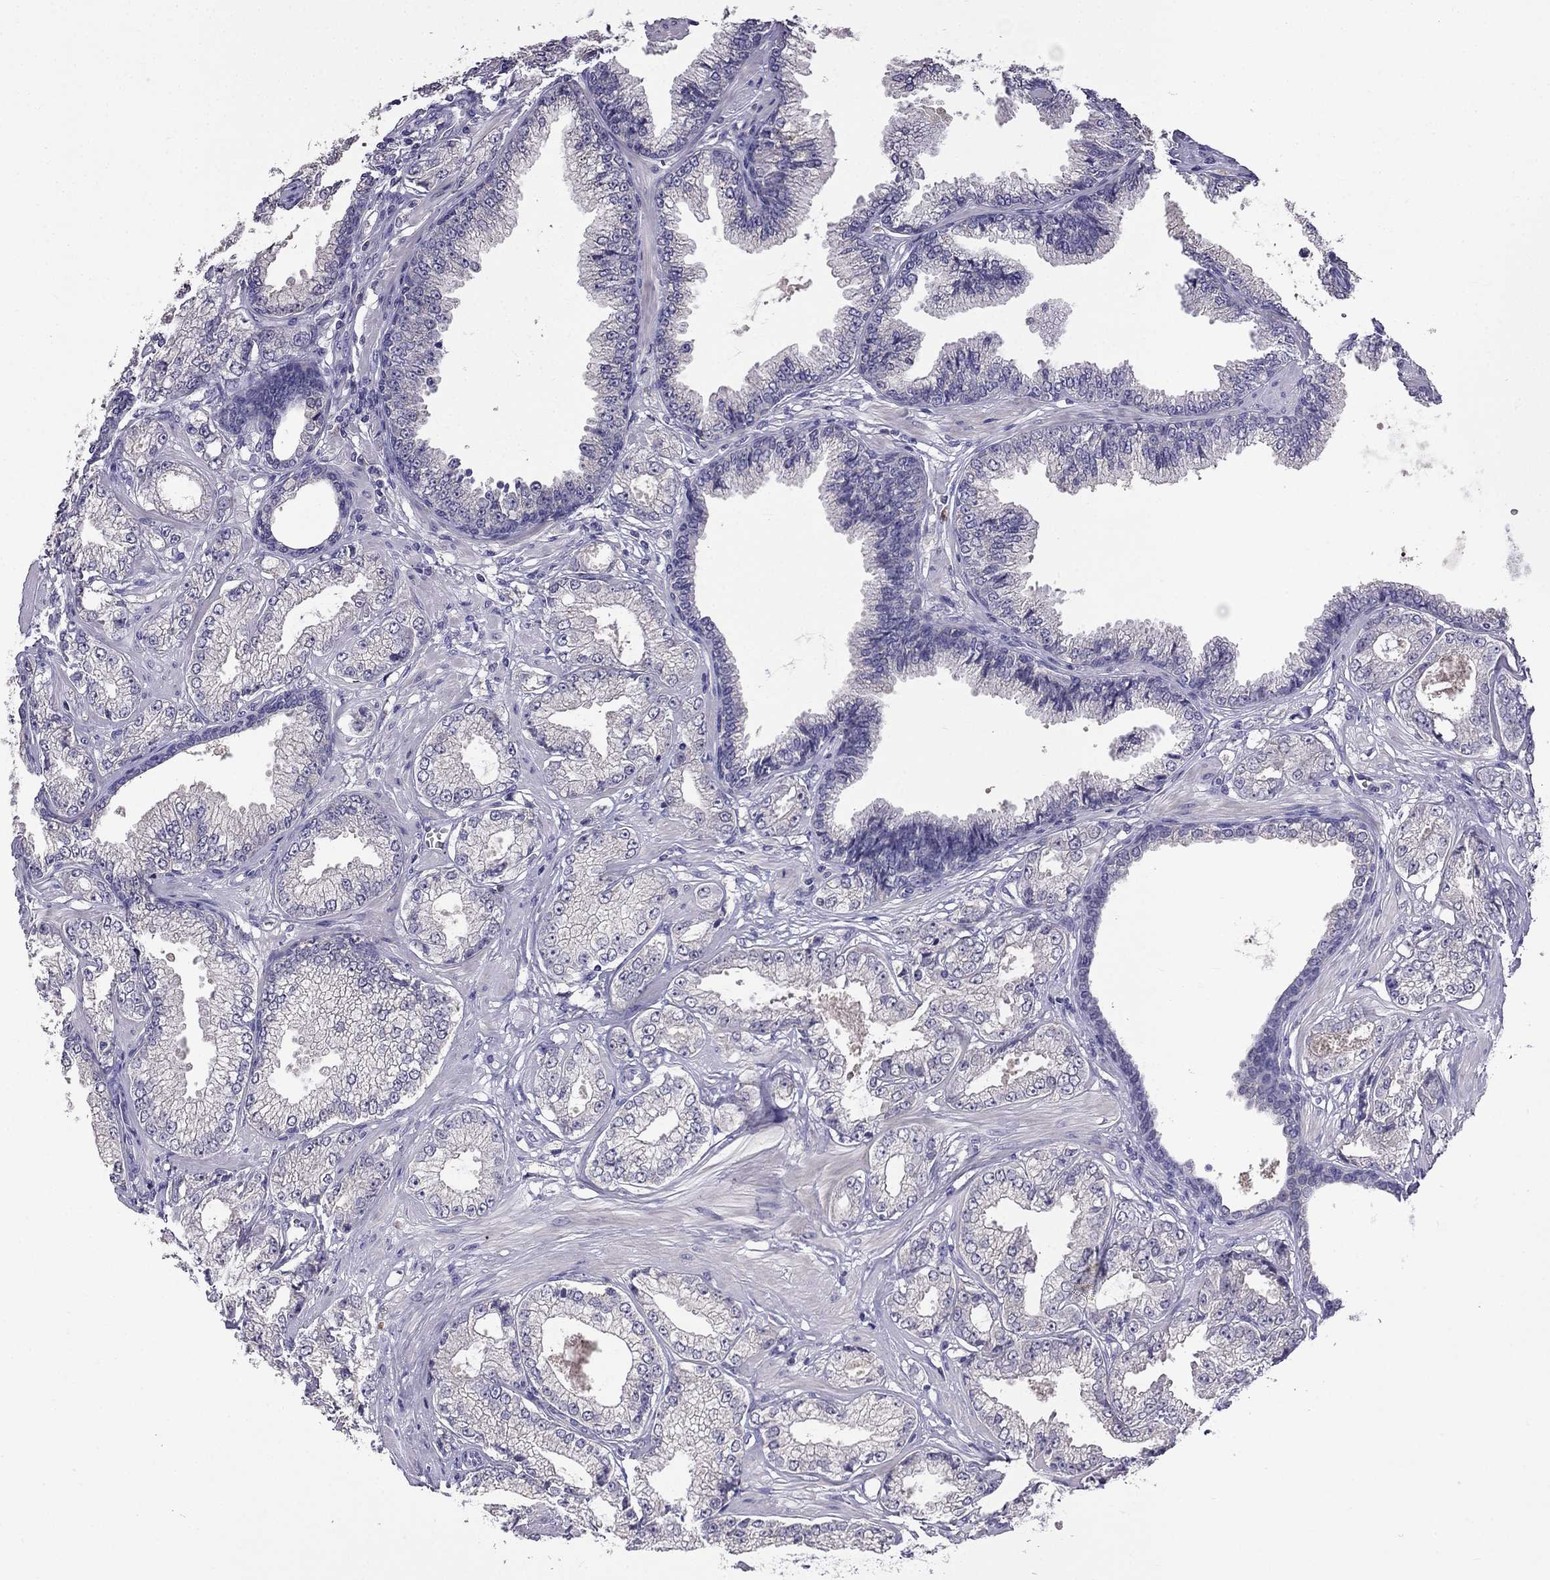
{"staining": {"intensity": "negative", "quantity": "none", "location": "none"}, "tissue": "prostate cancer", "cell_type": "Tumor cells", "image_type": "cancer", "snomed": [{"axis": "morphology", "description": "Adenocarcinoma, NOS"}, {"axis": "topography", "description": "Prostate"}], "caption": "A photomicrograph of human prostate cancer is negative for staining in tumor cells.", "gene": "AQP9", "patient": {"sex": "male", "age": 64}}